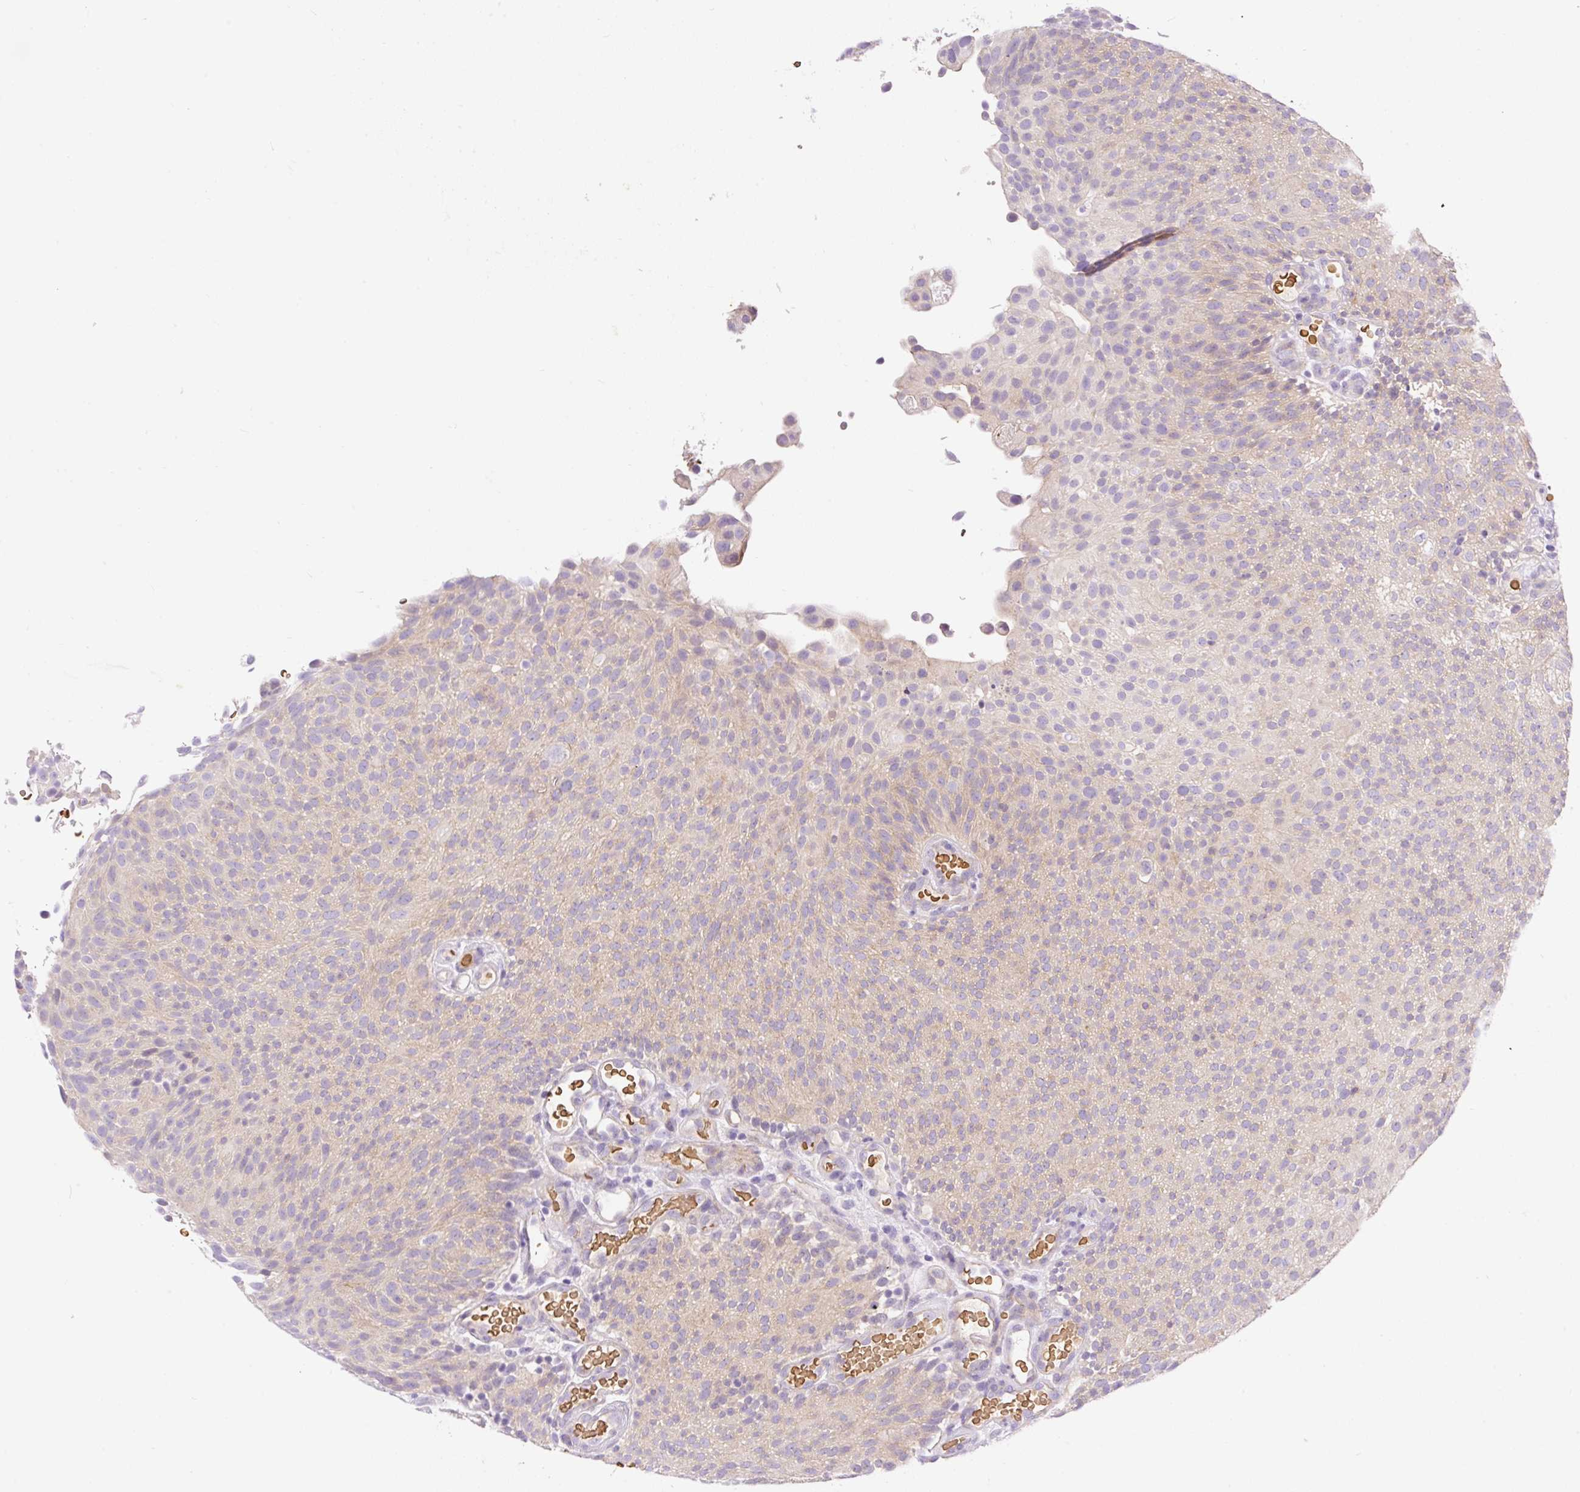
{"staining": {"intensity": "weak", "quantity": ">75%", "location": "cytoplasmic/membranous"}, "tissue": "urothelial cancer", "cell_type": "Tumor cells", "image_type": "cancer", "snomed": [{"axis": "morphology", "description": "Urothelial carcinoma, Low grade"}, {"axis": "topography", "description": "Urinary bladder"}], "caption": "IHC of human low-grade urothelial carcinoma displays low levels of weak cytoplasmic/membranous expression in about >75% of tumor cells.", "gene": "LHFPL5", "patient": {"sex": "male", "age": 78}}